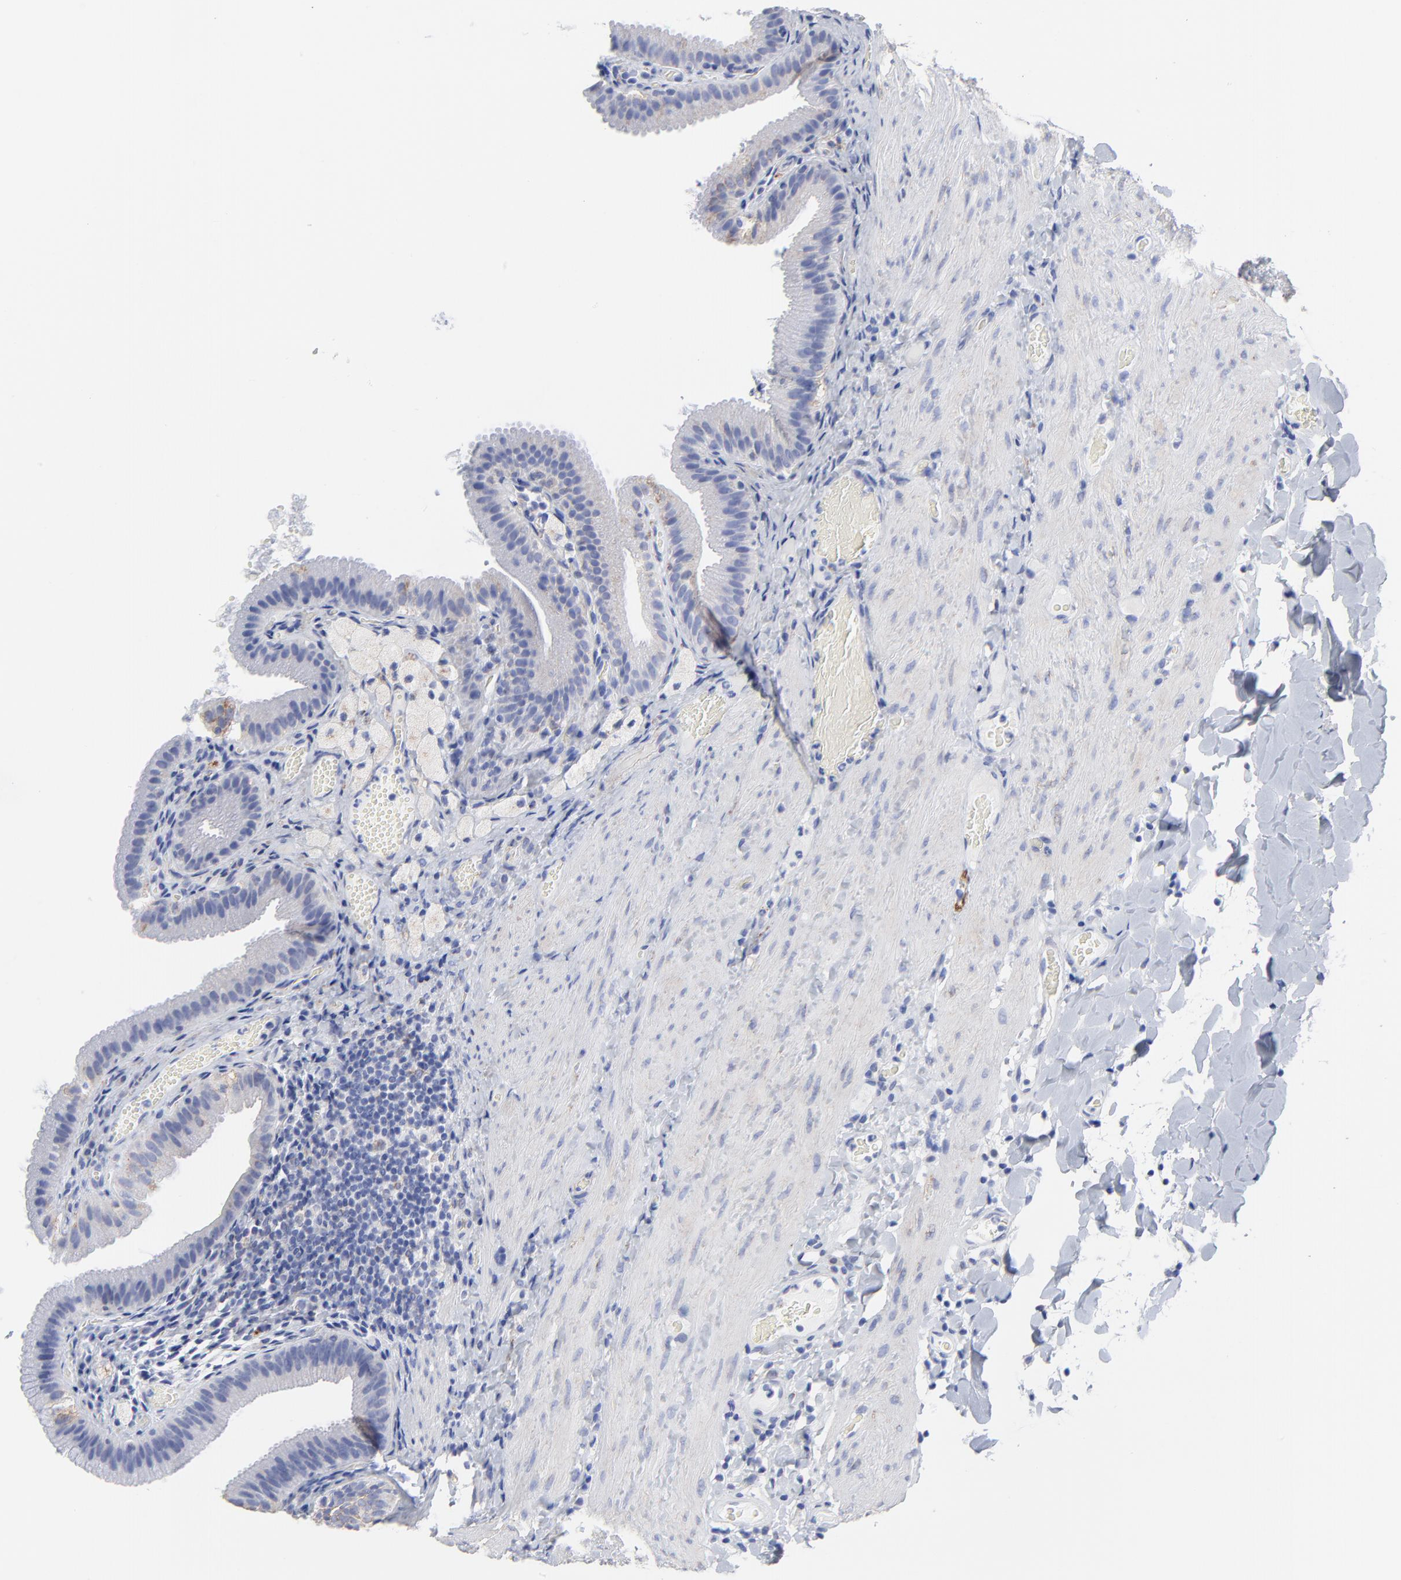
{"staining": {"intensity": "weak", "quantity": "<25%", "location": "cytoplasmic/membranous"}, "tissue": "gallbladder", "cell_type": "Glandular cells", "image_type": "normal", "snomed": [{"axis": "morphology", "description": "Normal tissue, NOS"}, {"axis": "topography", "description": "Gallbladder"}], "caption": "This is a micrograph of immunohistochemistry (IHC) staining of unremarkable gallbladder, which shows no expression in glandular cells. The staining is performed using DAB (3,3'-diaminobenzidine) brown chromogen with nuclei counter-stained in using hematoxylin.", "gene": "CNTN3", "patient": {"sex": "female", "age": 24}}